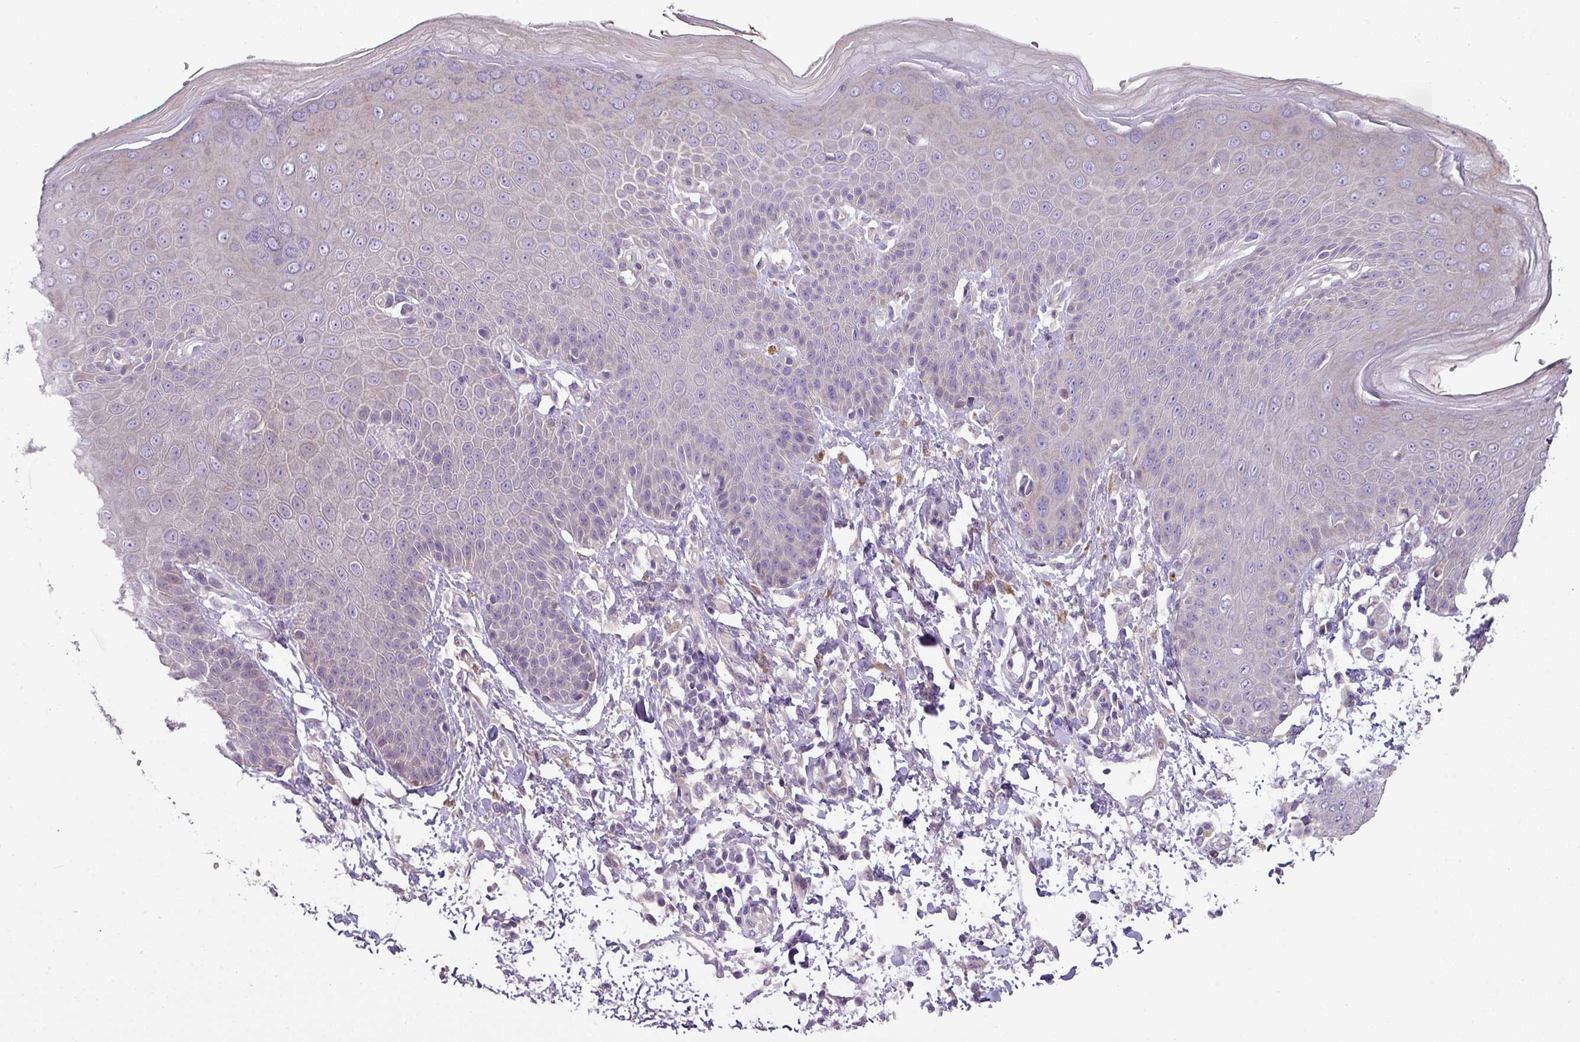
{"staining": {"intensity": "negative", "quantity": "none", "location": "none"}, "tissue": "skin", "cell_type": "Epidermal cells", "image_type": "normal", "snomed": [{"axis": "morphology", "description": "Normal tissue, NOS"}, {"axis": "topography", "description": "Peripheral nerve tissue"}], "caption": "This is an immunohistochemistry image of benign skin. There is no positivity in epidermal cells.", "gene": "LRRC9", "patient": {"sex": "male", "age": 51}}